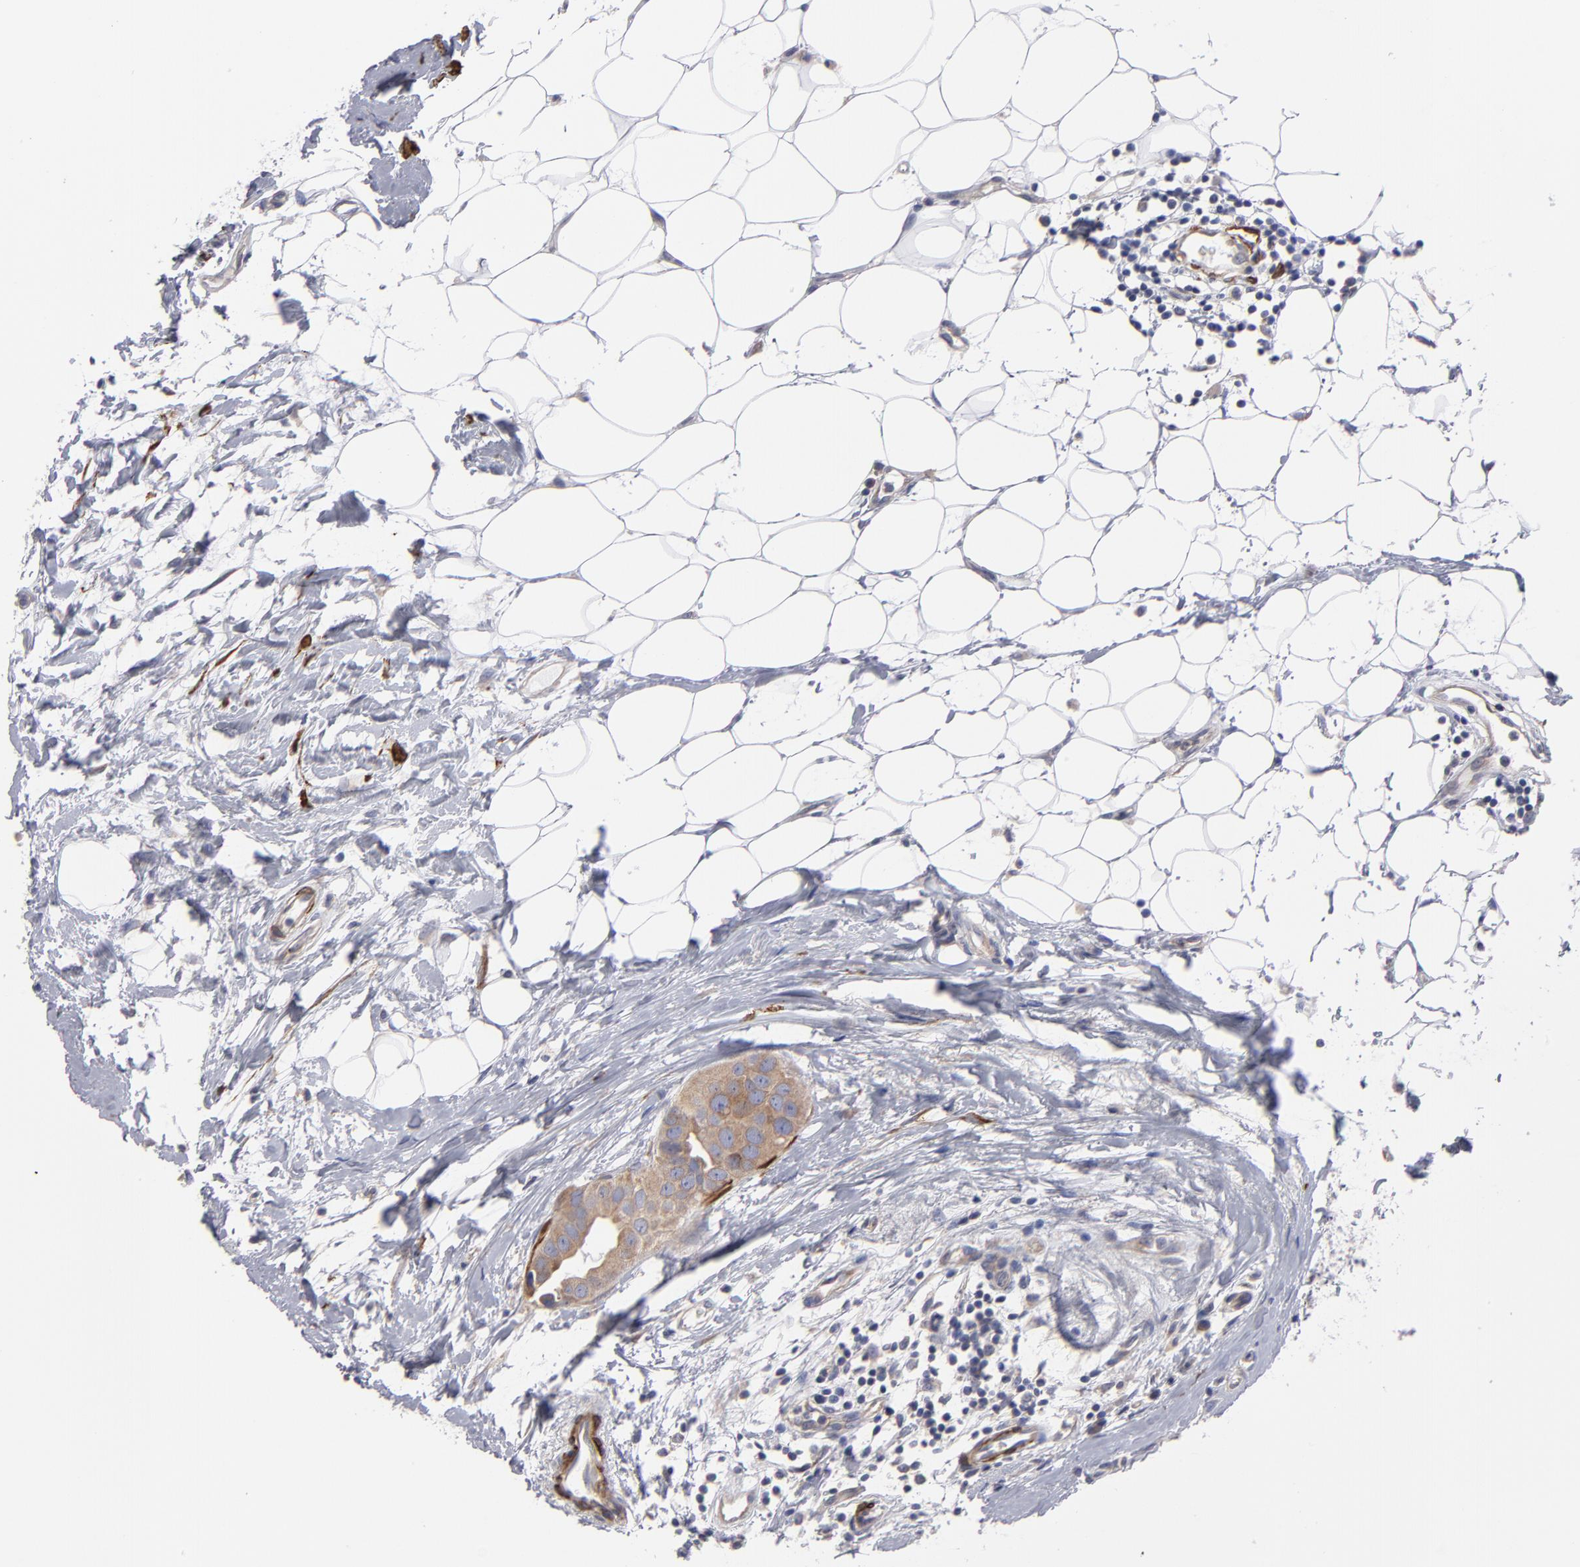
{"staining": {"intensity": "moderate", "quantity": ">75%", "location": "cytoplasmic/membranous"}, "tissue": "breast cancer", "cell_type": "Tumor cells", "image_type": "cancer", "snomed": [{"axis": "morphology", "description": "Duct carcinoma"}, {"axis": "topography", "description": "Breast"}], "caption": "IHC micrograph of infiltrating ductal carcinoma (breast) stained for a protein (brown), which exhibits medium levels of moderate cytoplasmic/membranous positivity in approximately >75% of tumor cells.", "gene": "SLMAP", "patient": {"sex": "female", "age": 40}}